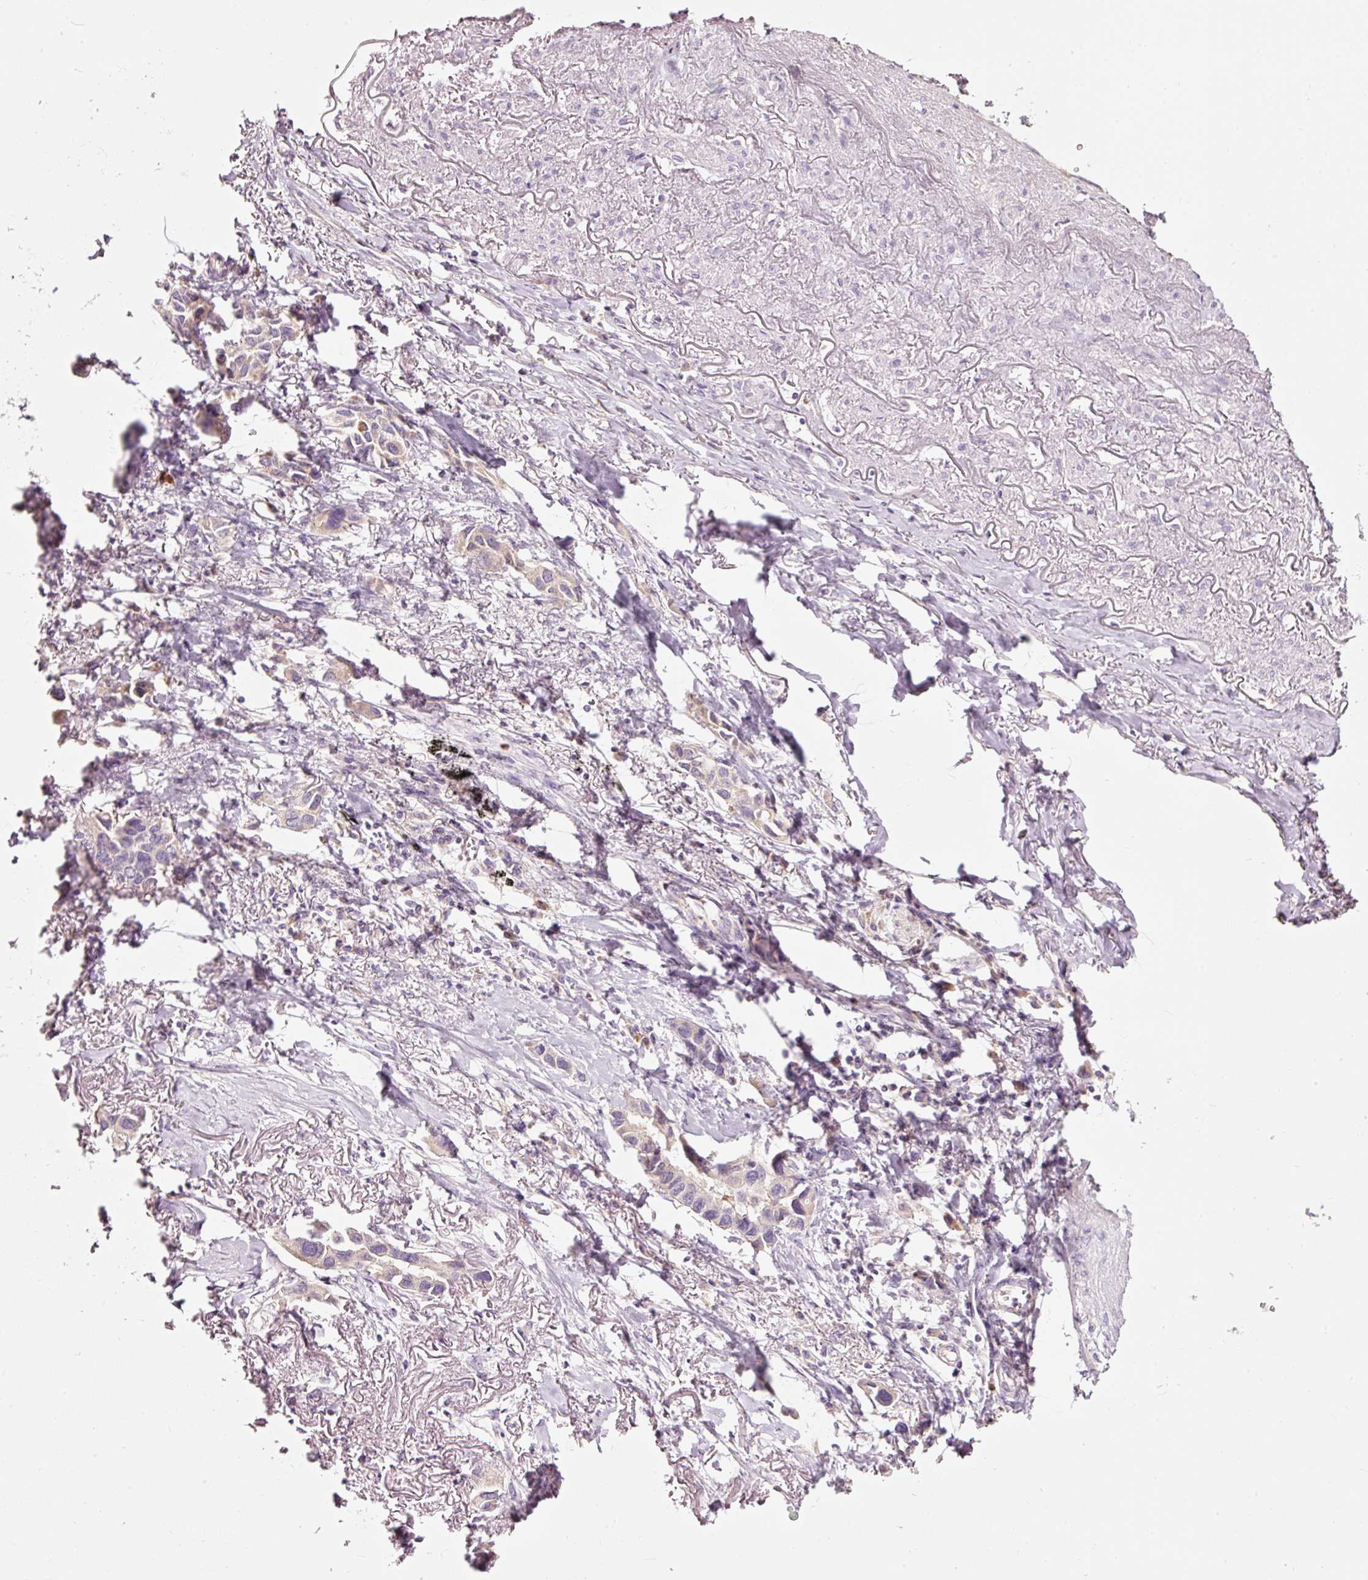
{"staining": {"intensity": "negative", "quantity": "none", "location": "none"}, "tissue": "lung cancer", "cell_type": "Tumor cells", "image_type": "cancer", "snomed": [{"axis": "morphology", "description": "Adenocarcinoma, NOS"}, {"axis": "topography", "description": "Lung"}], "caption": "Lung cancer stained for a protein using immunohistochemistry (IHC) exhibits no staining tumor cells.", "gene": "LDHAL6B", "patient": {"sex": "female", "age": 76}}